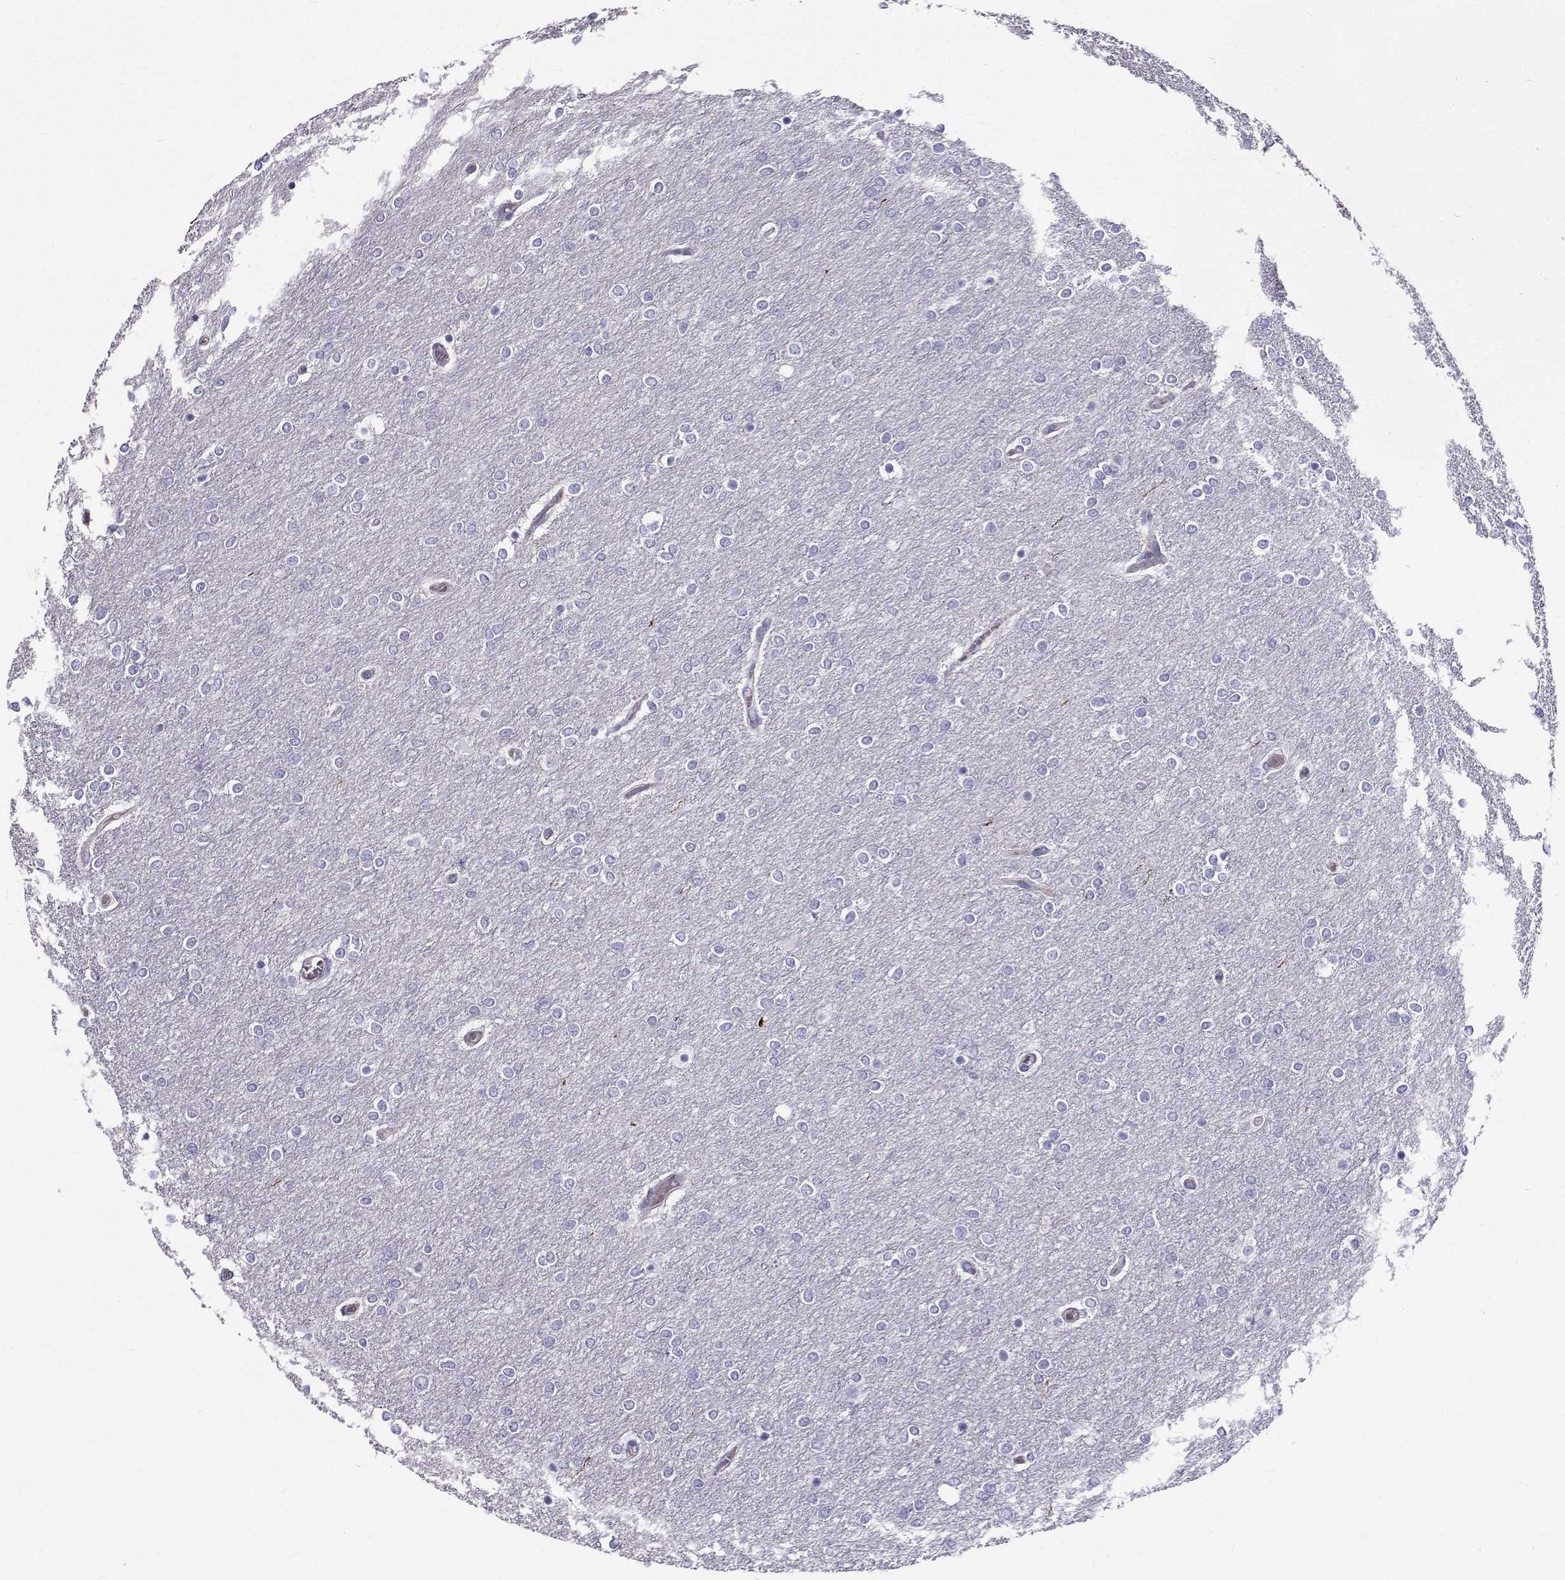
{"staining": {"intensity": "negative", "quantity": "none", "location": "none"}, "tissue": "glioma", "cell_type": "Tumor cells", "image_type": "cancer", "snomed": [{"axis": "morphology", "description": "Glioma, malignant, High grade"}, {"axis": "topography", "description": "Brain"}], "caption": "Immunohistochemistry of human glioma exhibits no expression in tumor cells.", "gene": "IGSF1", "patient": {"sex": "female", "age": 61}}